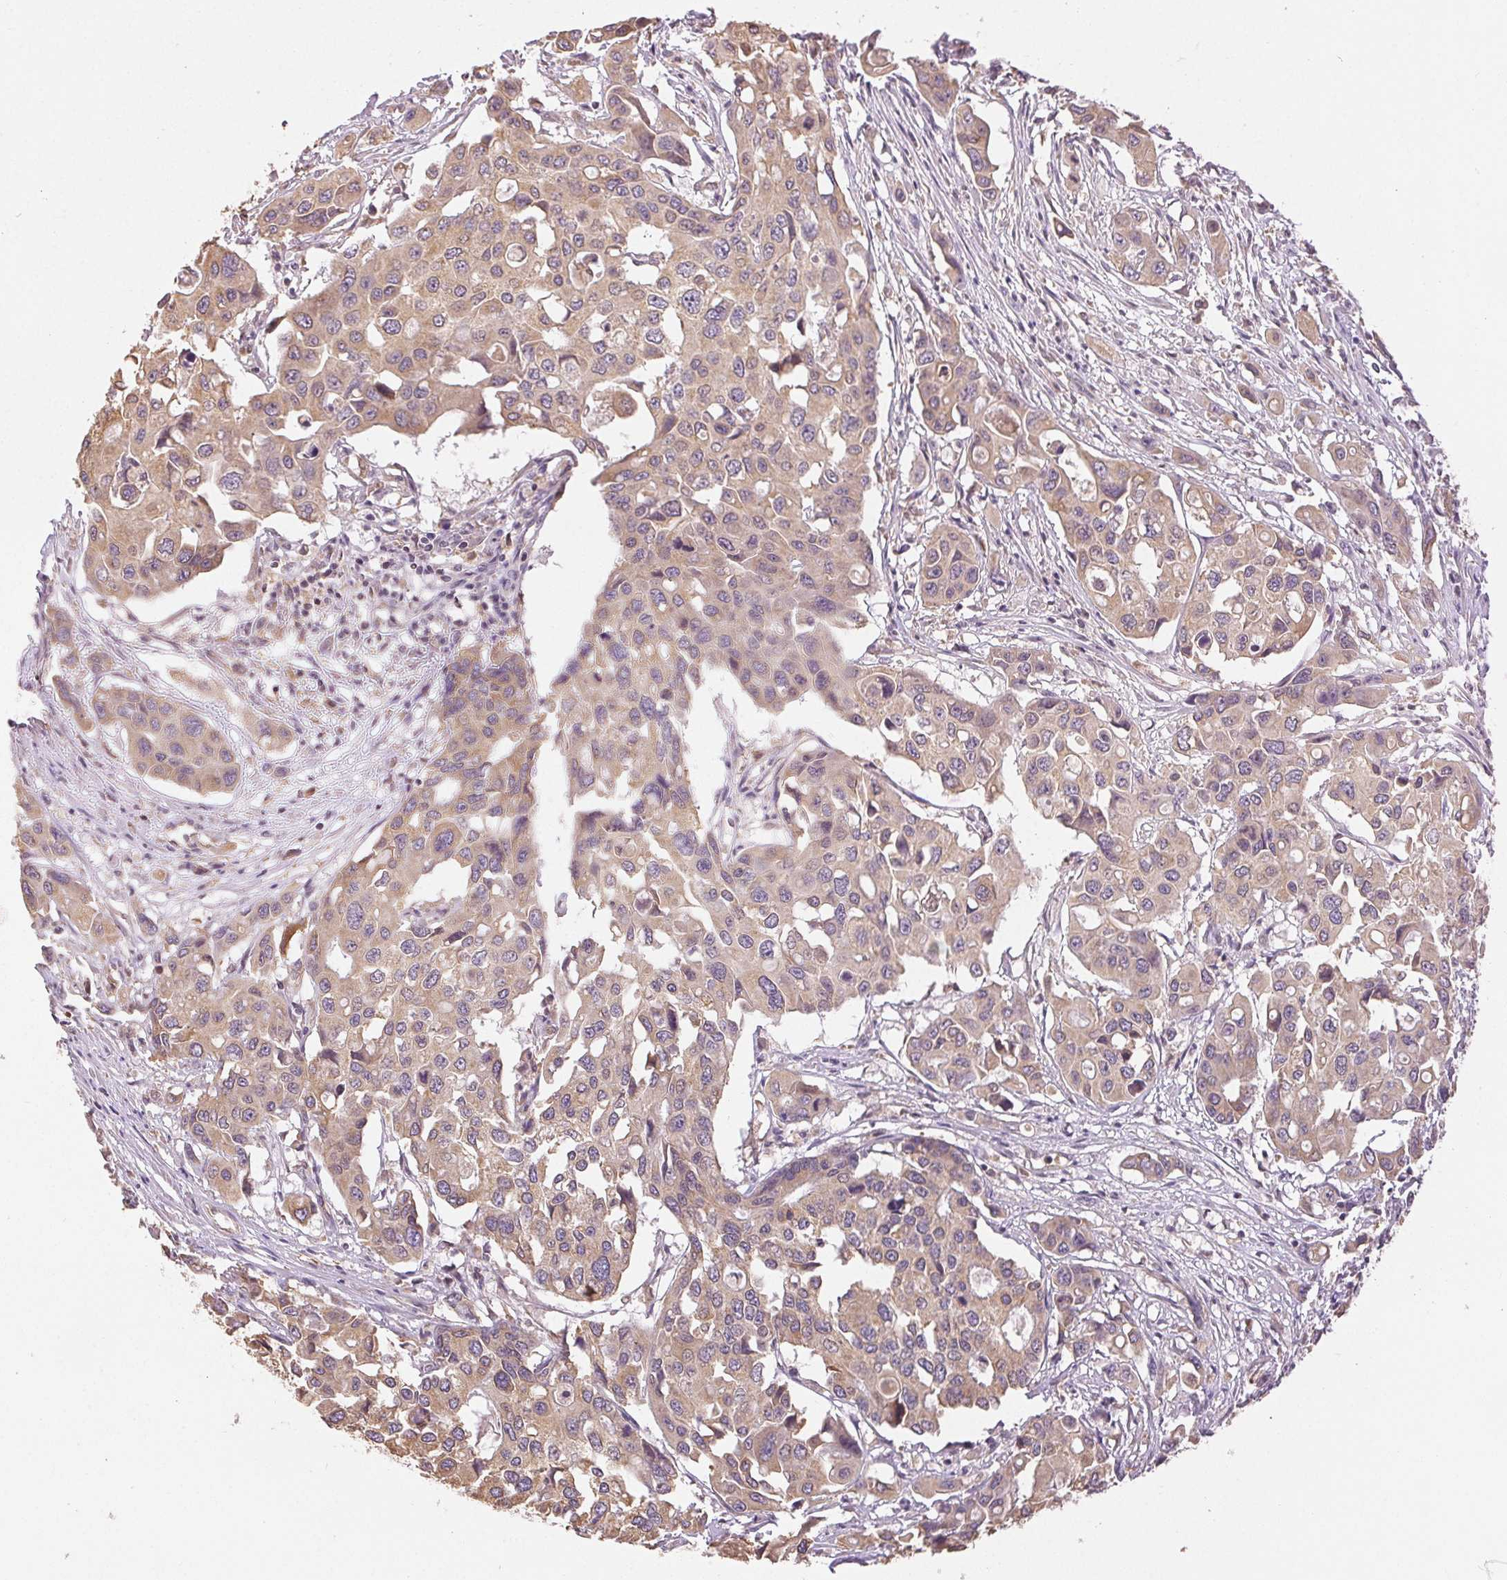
{"staining": {"intensity": "weak", "quantity": ">75%", "location": "cytoplasmic/membranous"}, "tissue": "colorectal cancer", "cell_type": "Tumor cells", "image_type": "cancer", "snomed": [{"axis": "morphology", "description": "Adenocarcinoma, NOS"}, {"axis": "topography", "description": "Colon"}], "caption": "The photomicrograph displays staining of adenocarcinoma (colorectal), revealing weak cytoplasmic/membranous protein expression (brown color) within tumor cells.", "gene": "SEZ6L2", "patient": {"sex": "male", "age": 77}}